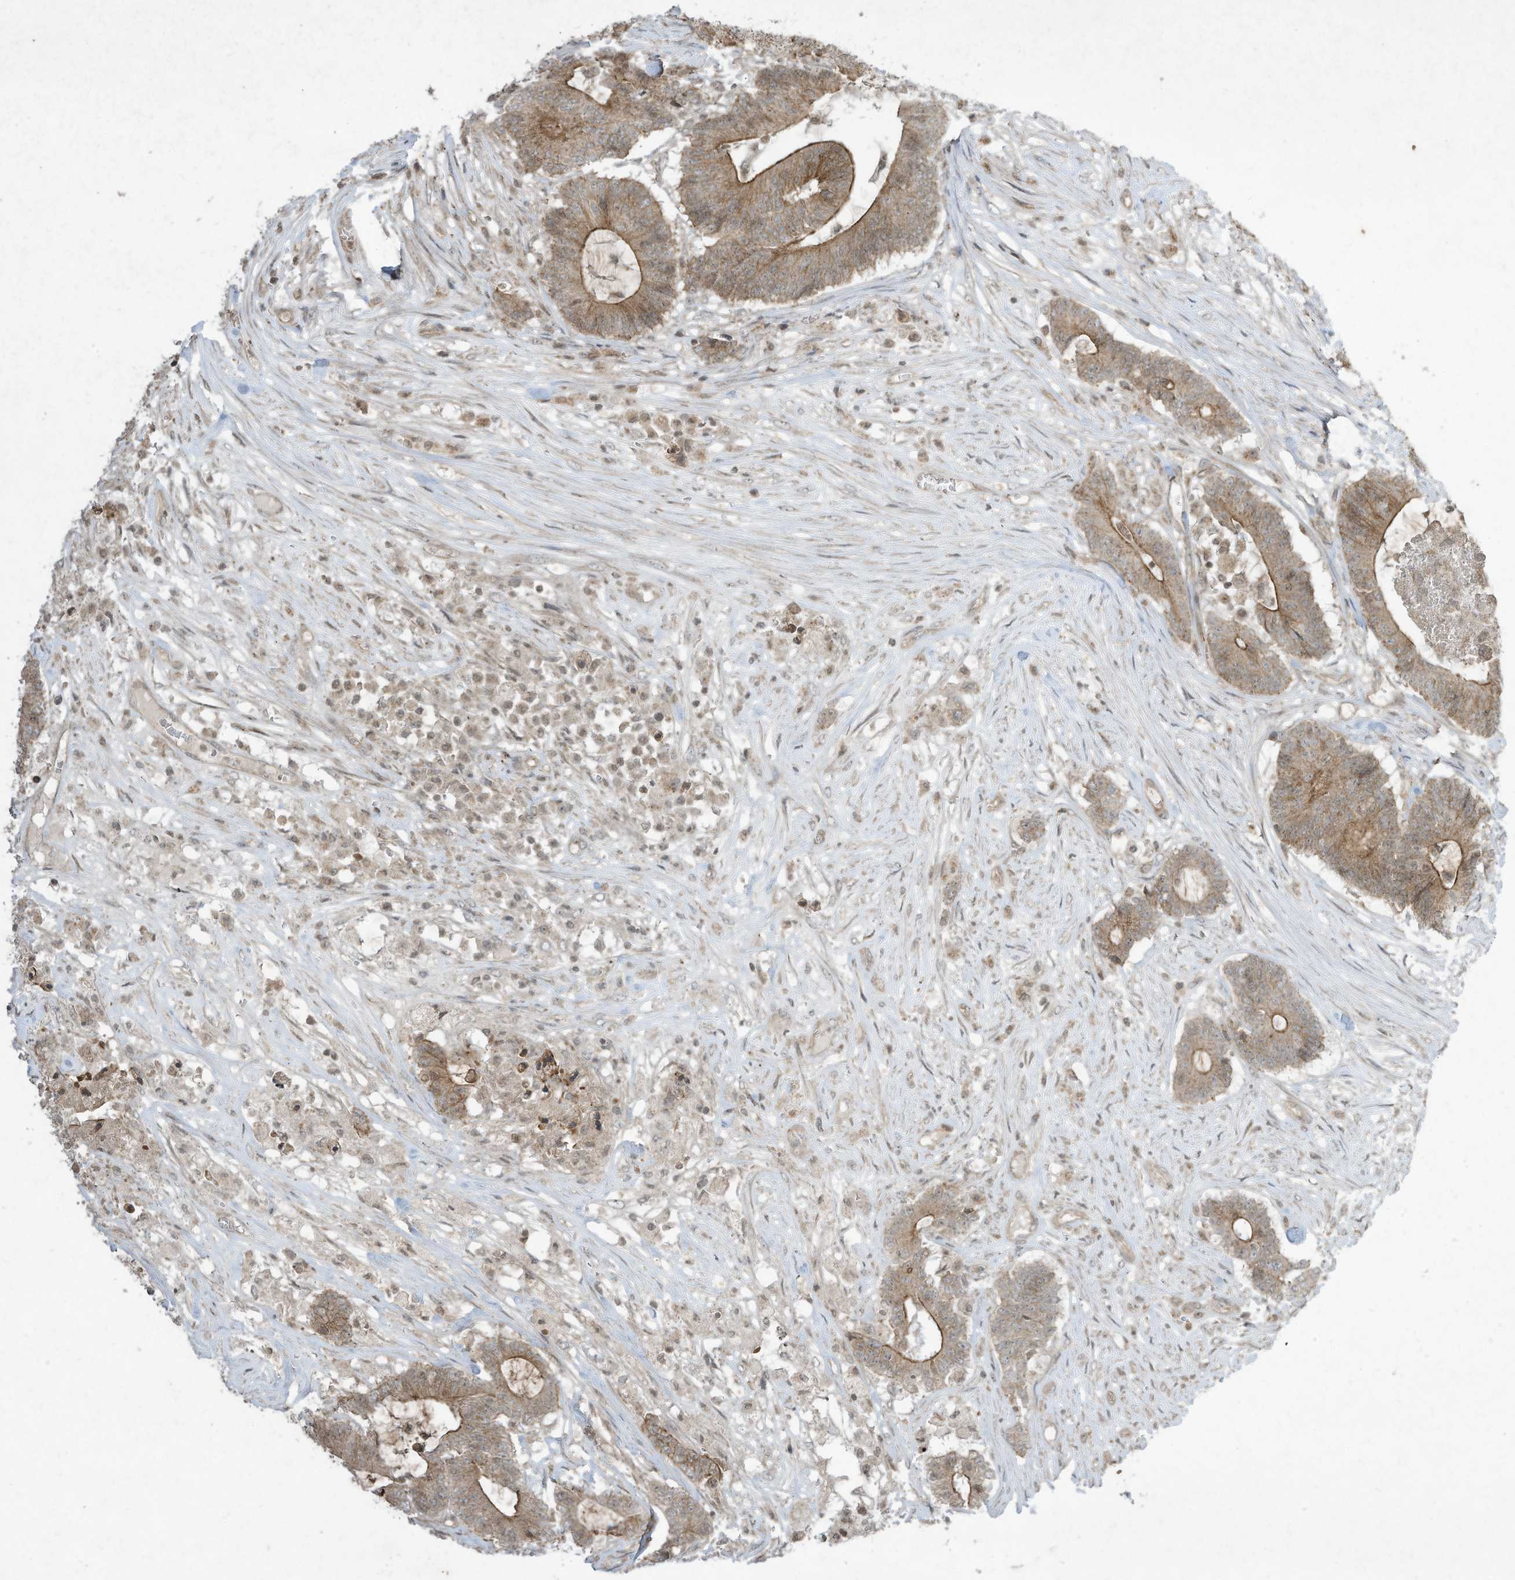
{"staining": {"intensity": "moderate", "quantity": ">75%", "location": "cytoplasmic/membranous"}, "tissue": "colorectal cancer", "cell_type": "Tumor cells", "image_type": "cancer", "snomed": [{"axis": "morphology", "description": "Adenocarcinoma, NOS"}, {"axis": "topography", "description": "Colon"}], "caption": "Tumor cells reveal medium levels of moderate cytoplasmic/membranous staining in about >75% of cells in human colorectal cancer.", "gene": "MATN2", "patient": {"sex": "female", "age": 84}}